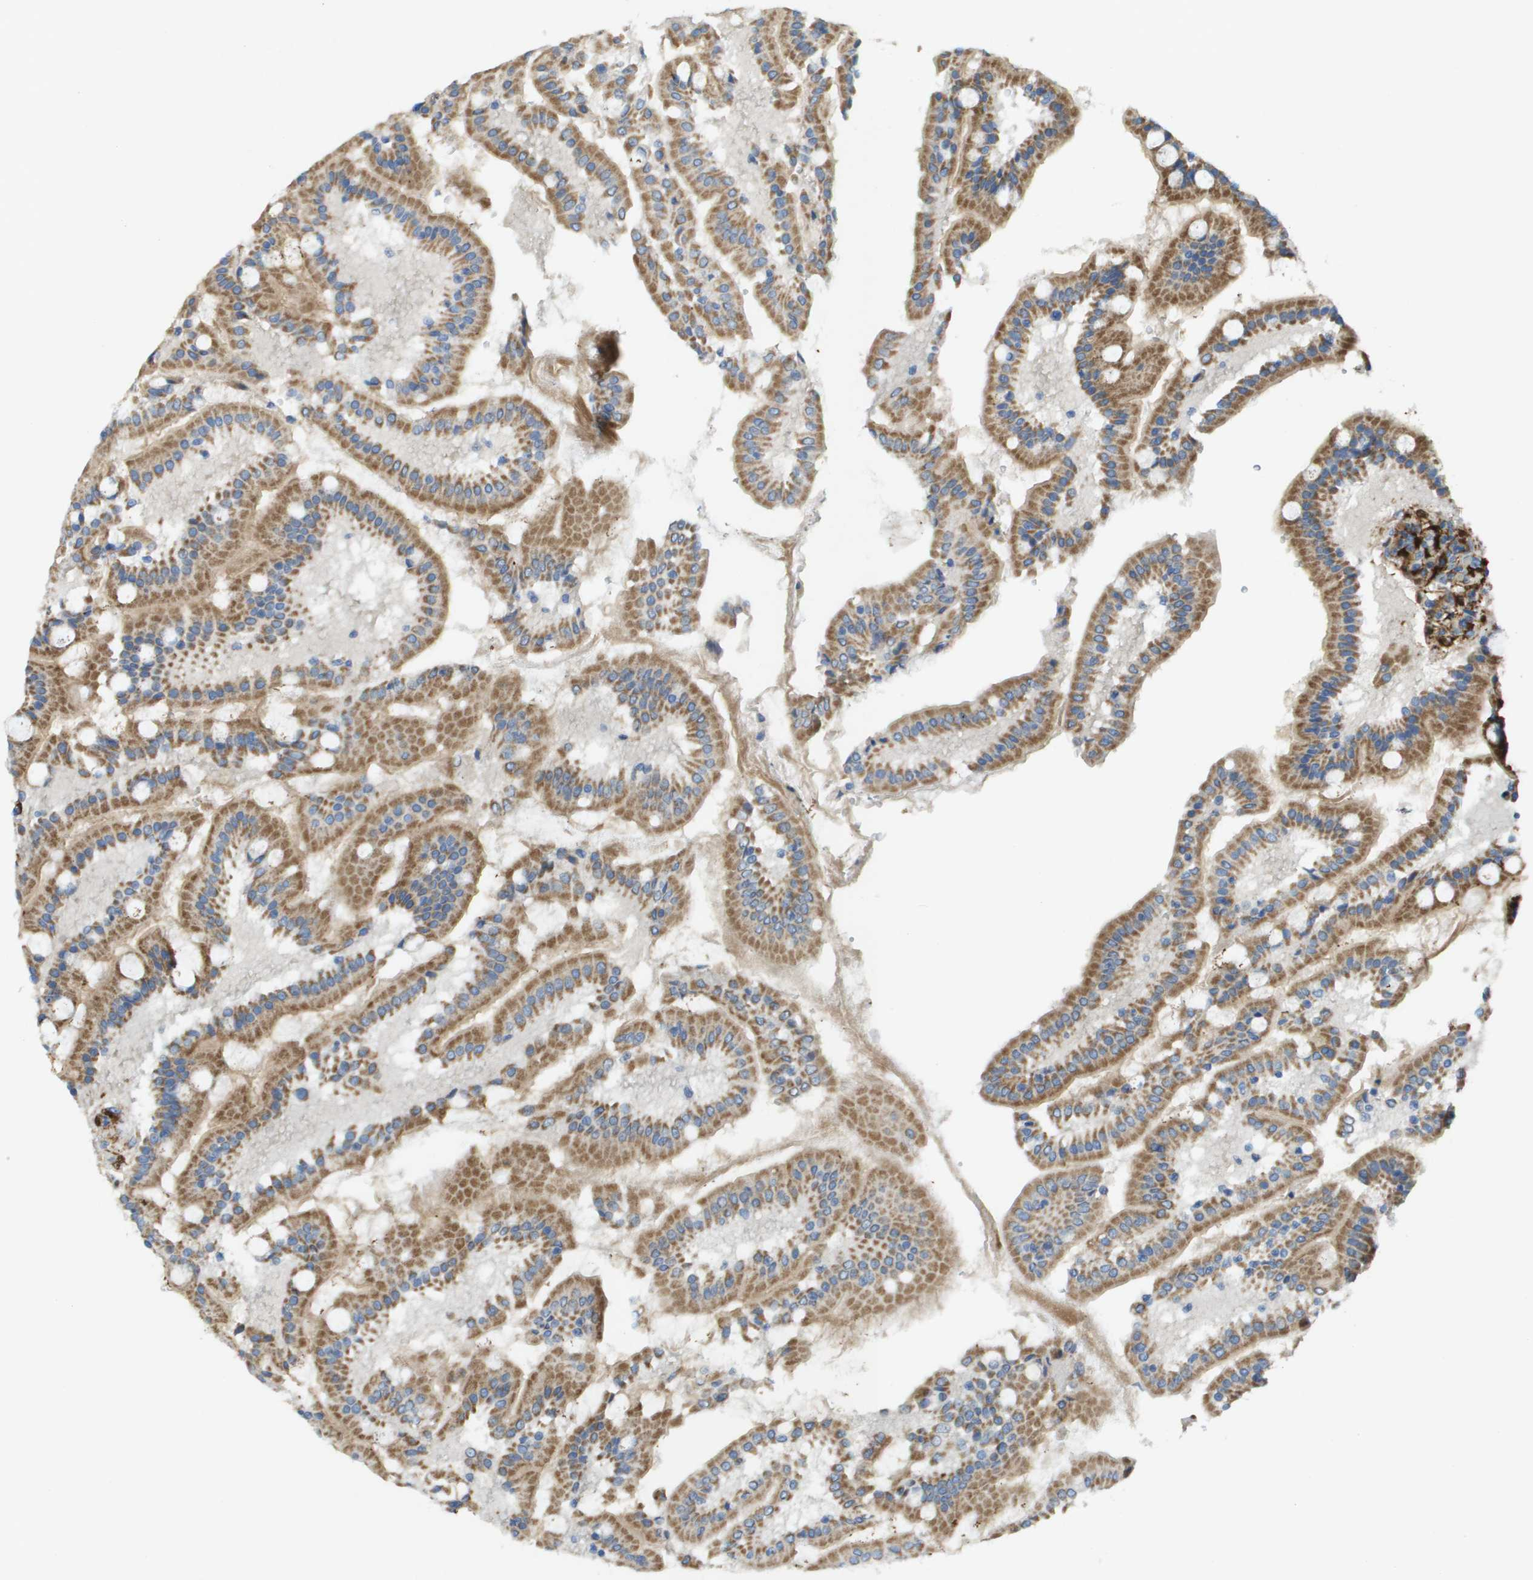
{"staining": {"intensity": "moderate", "quantity": ">75%", "location": "cytoplasmic/membranous"}, "tissue": "duodenum", "cell_type": "Glandular cells", "image_type": "normal", "snomed": [{"axis": "morphology", "description": "Normal tissue, NOS"}, {"axis": "topography", "description": "Duodenum"}], "caption": "Immunohistochemistry (IHC) (DAB (3,3'-diaminobenzidine)) staining of normal human duodenum shows moderate cytoplasmic/membranous protein positivity in about >75% of glandular cells.", "gene": "CYGB", "patient": {"sex": "male", "age": 50}}